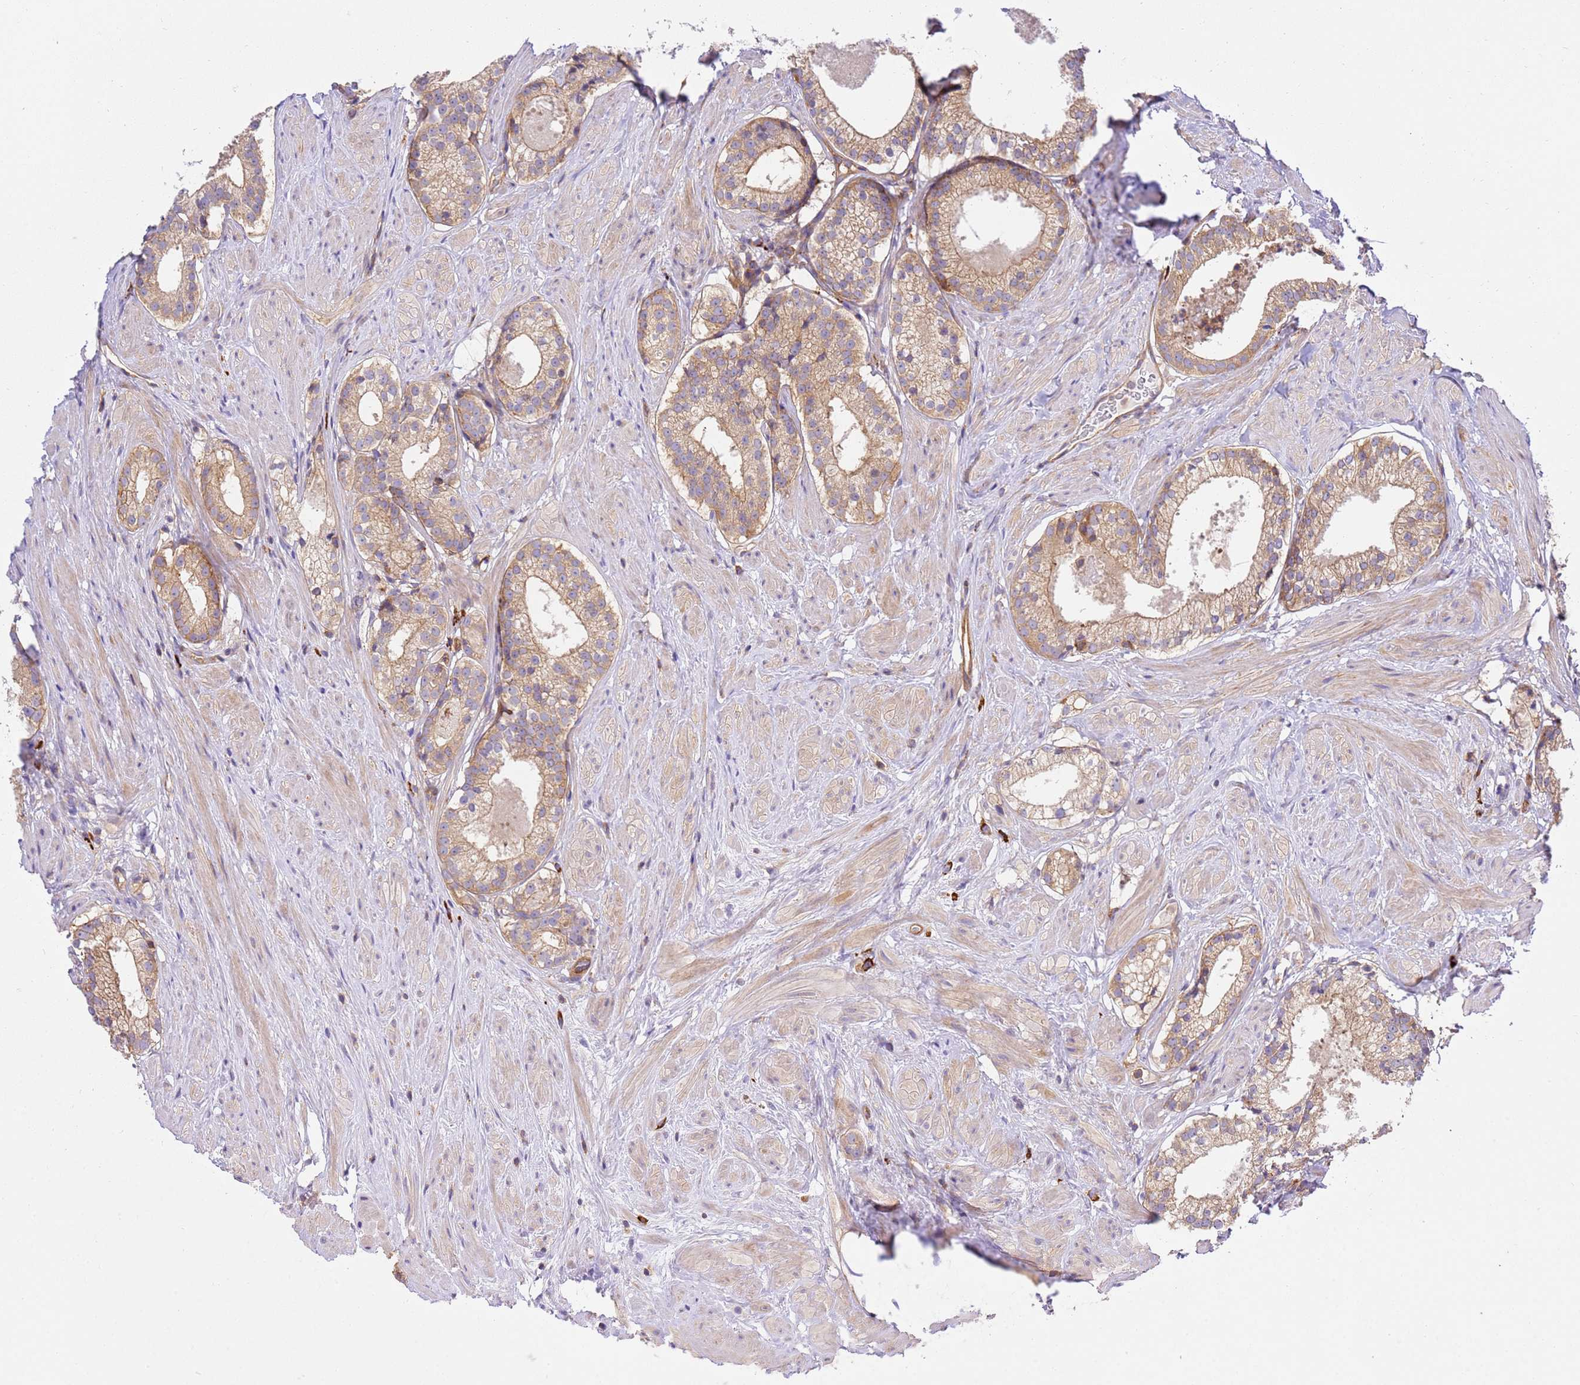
{"staining": {"intensity": "moderate", "quantity": ">75%", "location": "cytoplasmic/membranous"}, "tissue": "prostate cancer", "cell_type": "Tumor cells", "image_type": "cancer", "snomed": [{"axis": "morphology", "description": "Adenocarcinoma, Low grade"}, {"axis": "topography", "description": "Prostate"}], "caption": "This micrograph demonstrates immunohistochemistry staining of human adenocarcinoma (low-grade) (prostate), with medium moderate cytoplasmic/membranous staining in approximately >75% of tumor cells.", "gene": "EFCAB8", "patient": {"sex": "male", "age": 57}}